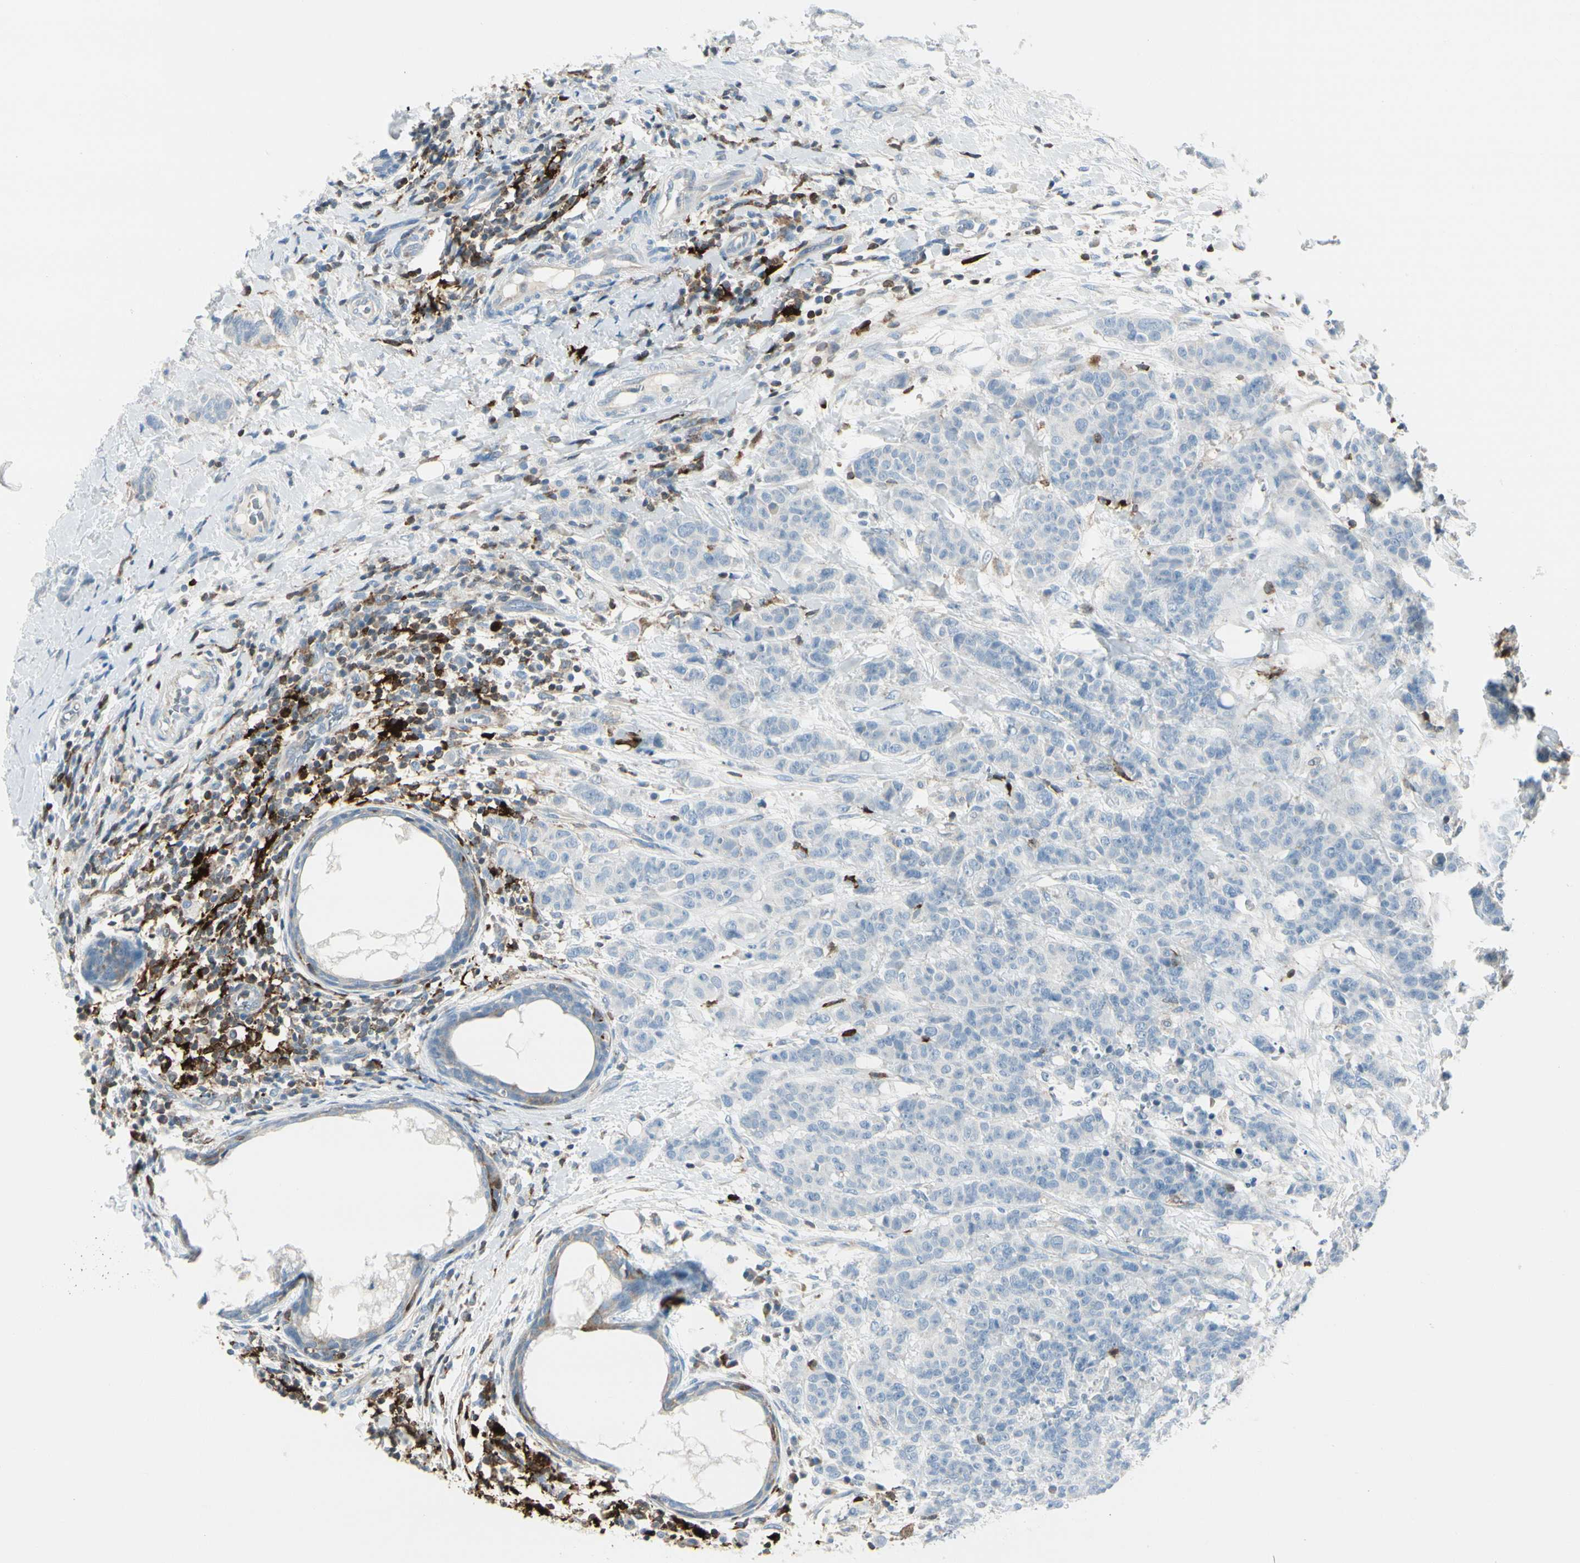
{"staining": {"intensity": "negative", "quantity": "none", "location": "none"}, "tissue": "breast cancer", "cell_type": "Tumor cells", "image_type": "cancer", "snomed": [{"axis": "morphology", "description": "Duct carcinoma"}, {"axis": "topography", "description": "Breast"}], "caption": "A high-resolution photomicrograph shows immunohistochemistry staining of breast cancer, which demonstrates no significant expression in tumor cells.", "gene": "TRAF1", "patient": {"sex": "female", "age": 40}}